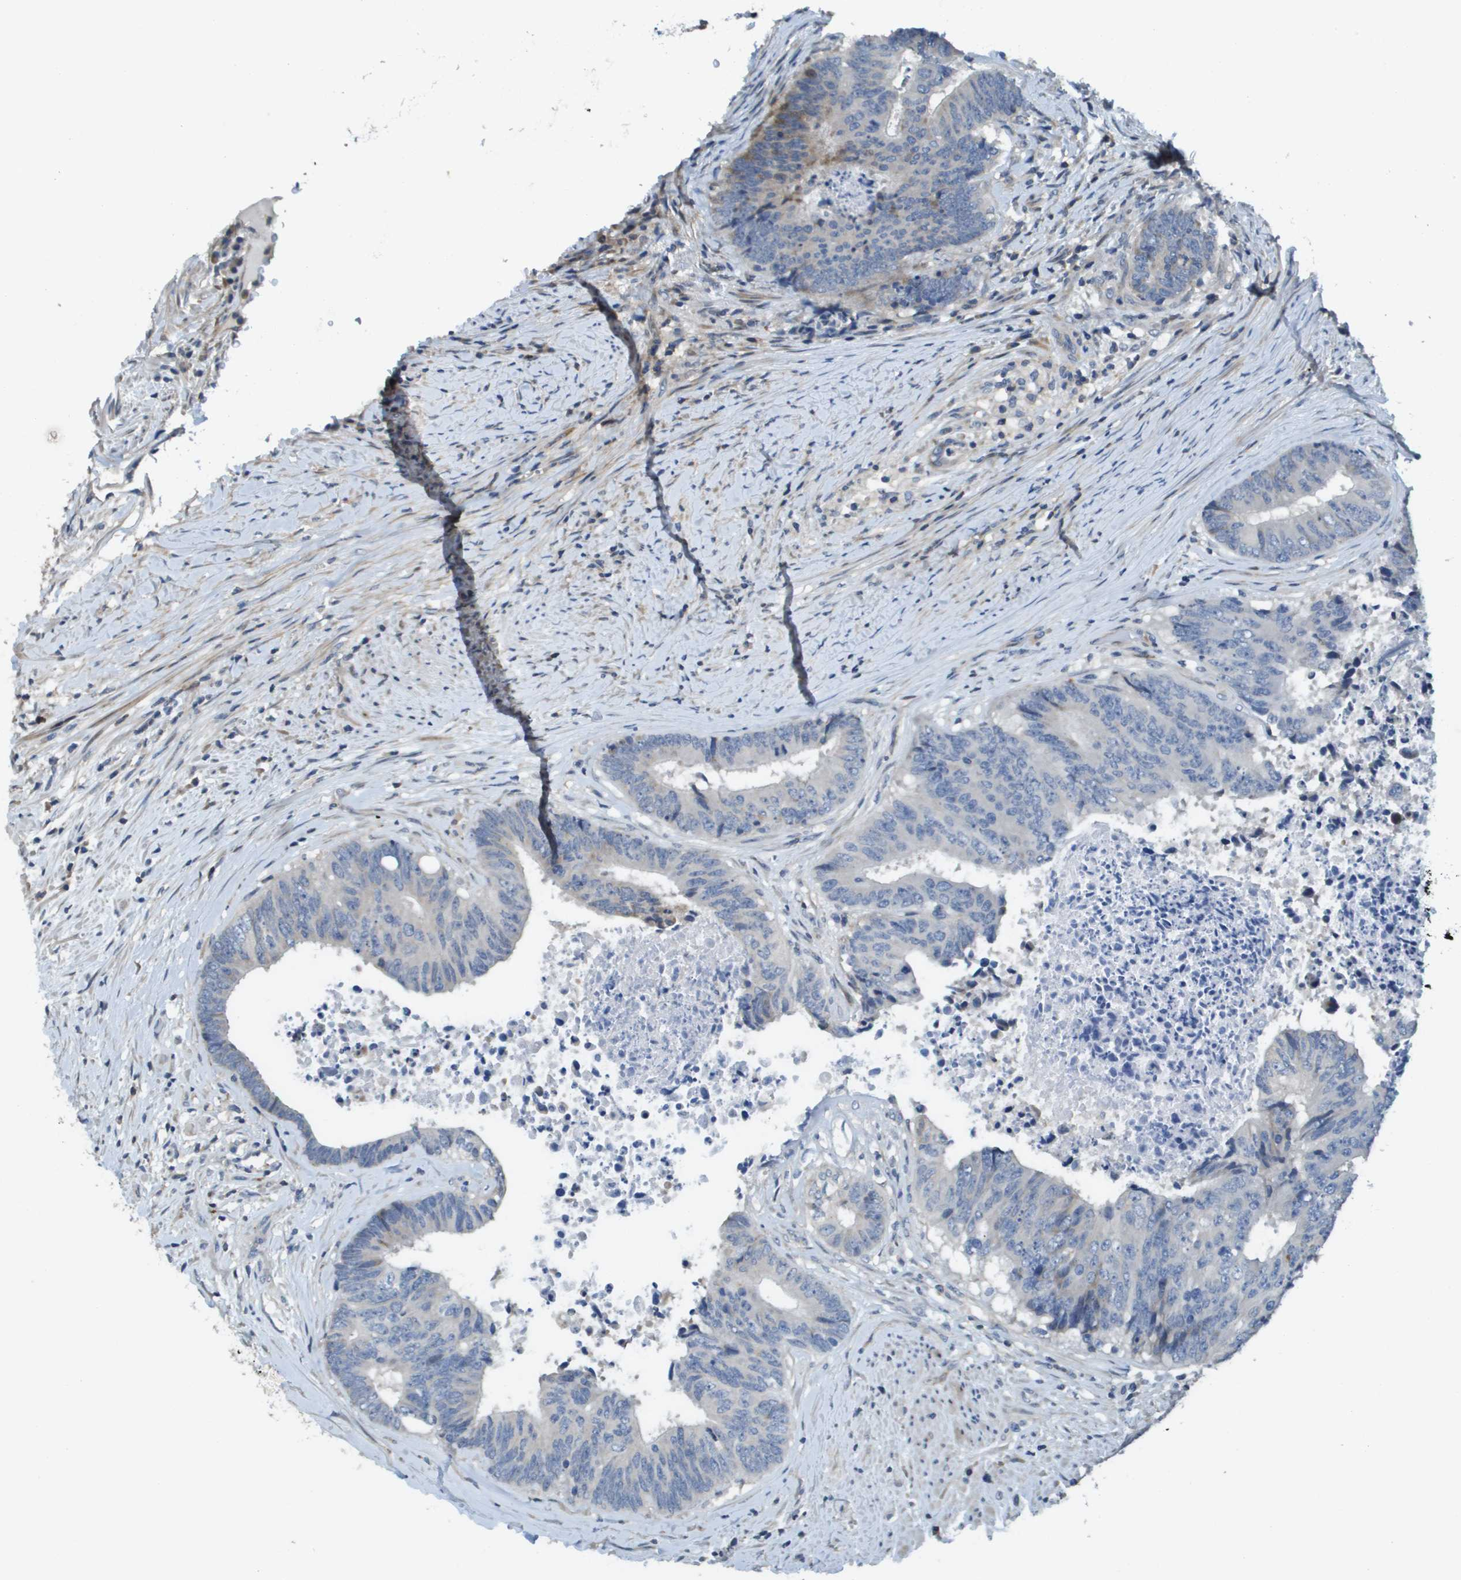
{"staining": {"intensity": "weak", "quantity": "<25%", "location": "cytoplasmic/membranous"}, "tissue": "colorectal cancer", "cell_type": "Tumor cells", "image_type": "cancer", "snomed": [{"axis": "morphology", "description": "Adenocarcinoma, NOS"}, {"axis": "topography", "description": "Rectum"}], "caption": "The micrograph demonstrates no significant expression in tumor cells of colorectal cancer. (DAB (3,3'-diaminobenzidine) immunohistochemistry, high magnification).", "gene": "SCN4B", "patient": {"sex": "male", "age": 72}}